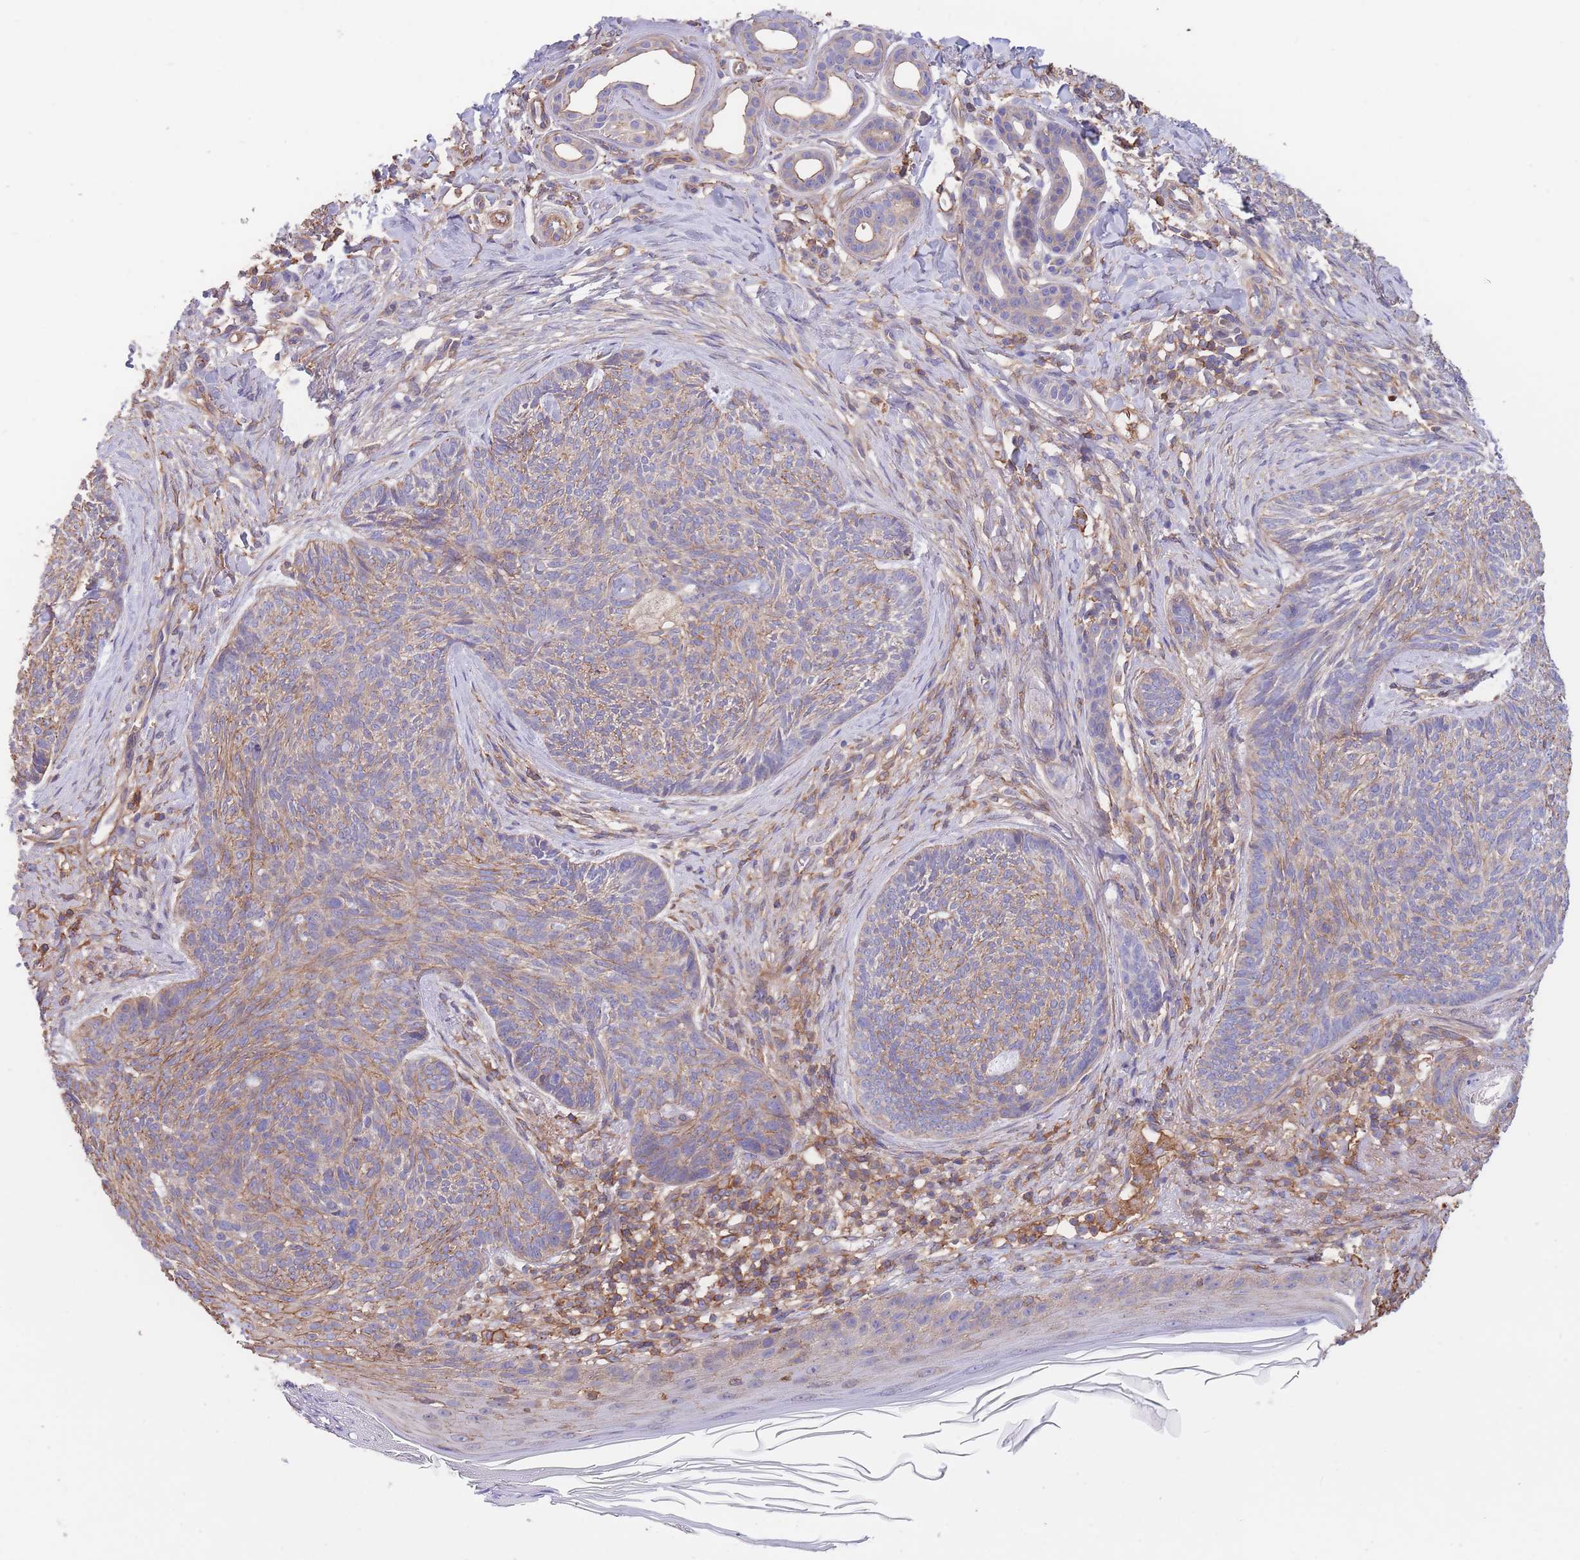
{"staining": {"intensity": "weak", "quantity": ">75%", "location": "cytoplasmic/membranous"}, "tissue": "skin cancer", "cell_type": "Tumor cells", "image_type": "cancer", "snomed": [{"axis": "morphology", "description": "Basal cell carcinoma"}, {"axis": "topography", "description": "Skin"}], "caption": "Immunohistochemical staining of basal cell carcinoma (skin) displays low levels of weak cytoplasmic/membranous protein positivity in about >75% of tumor cells. (DAB IHC, brown staining for protein, blue staining for nuclei).", "gene": "LRRN4CL", "patient": {"sex": "male", "age": 73}}